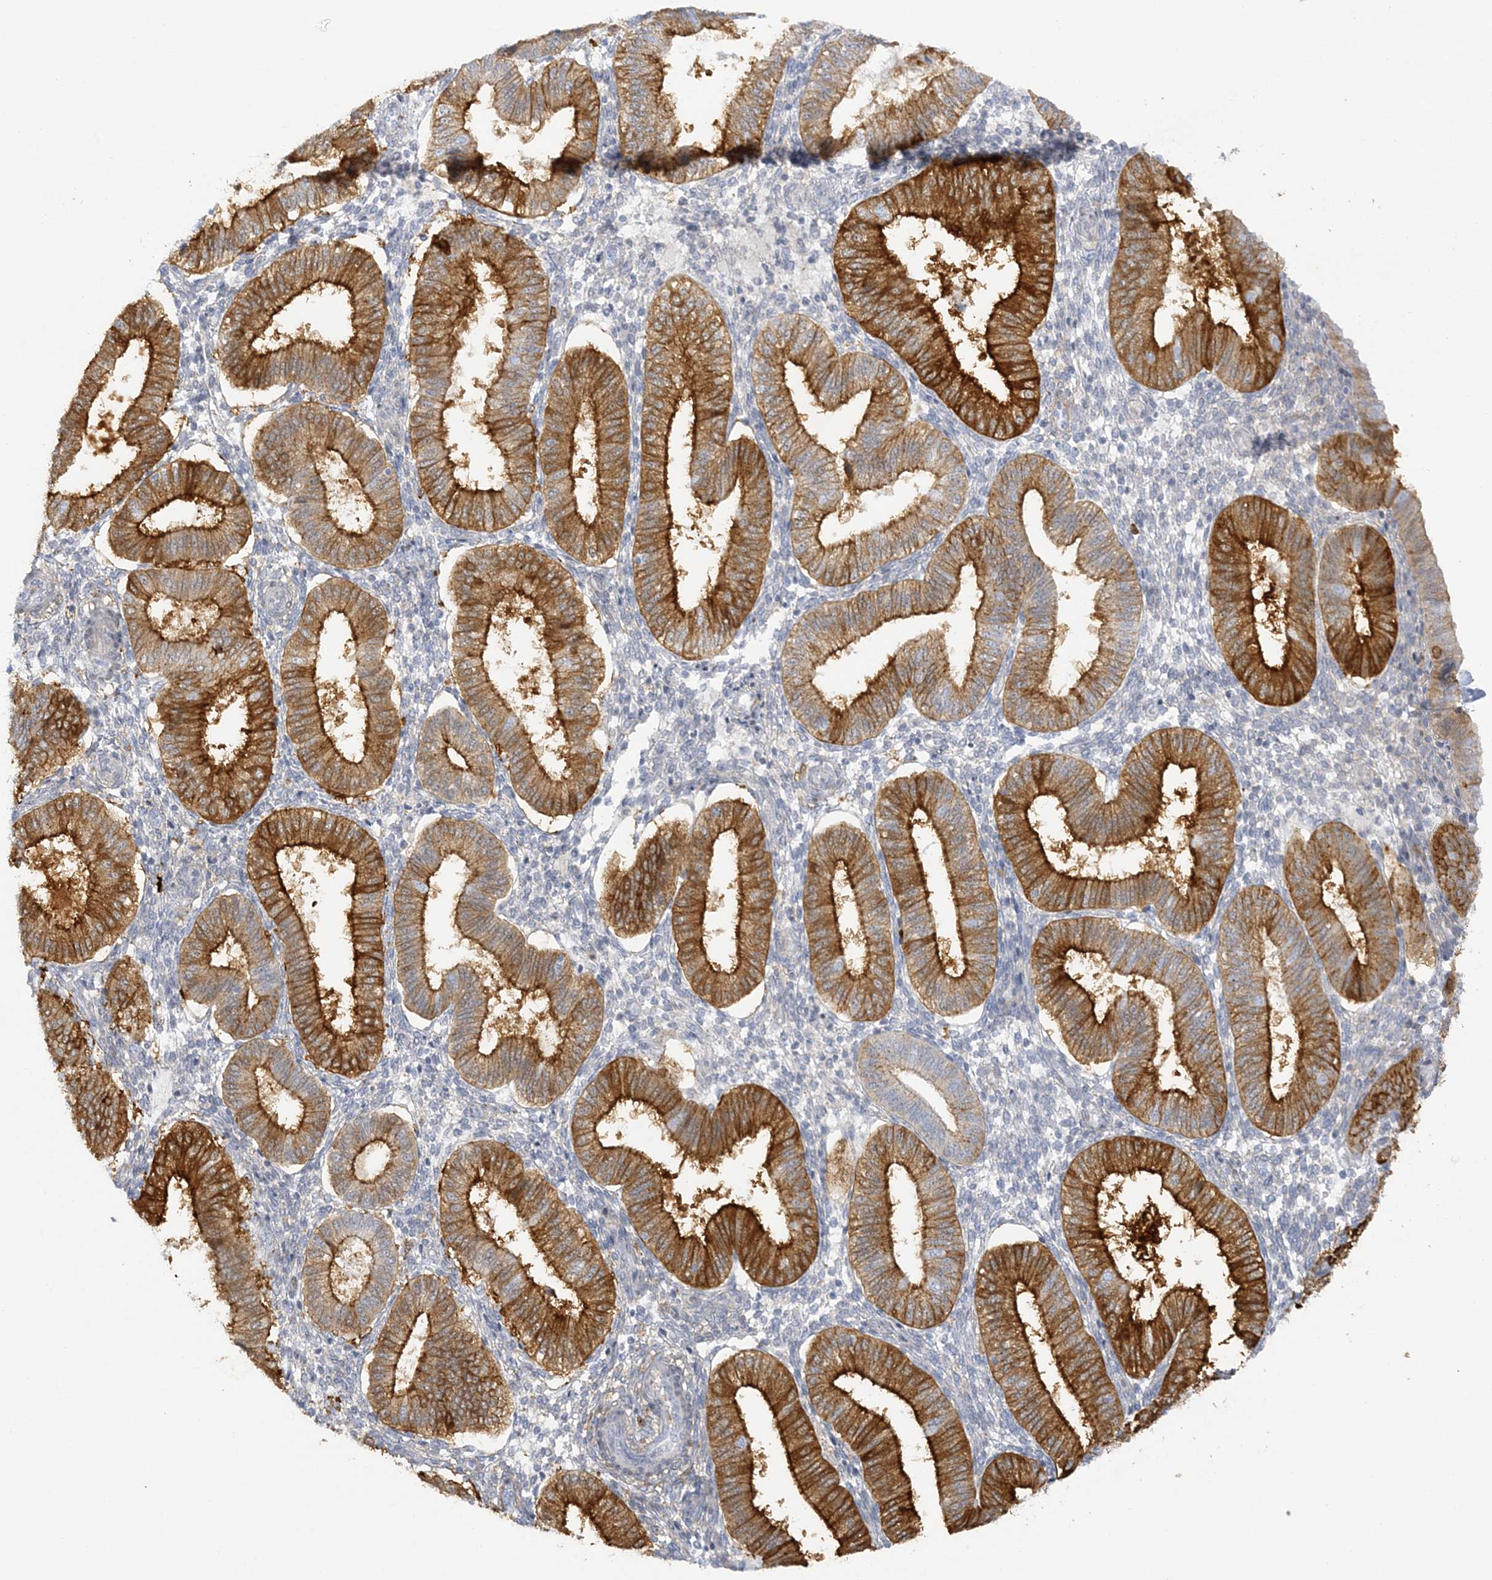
{"staining": {"intensity": "negative", "quantity": "none", "location": "none"}, "tissue": "endometrium", "cell_type": "Cells in endometrial stroma", "image_type": "normal", "snomed": [{"axis": "morphology", "description": "Normal tissue, NOS"}, {"axis": "topography", "description": "Endometrium"}], "caption": "A micrograph of endometrium stained for a protein displays no brown staining in cells in endometrial stroma. (DAB IHC with hematoxylin counter stain).", "gene": "ICMT", "patient": {"sex": "female", "age": 39}}